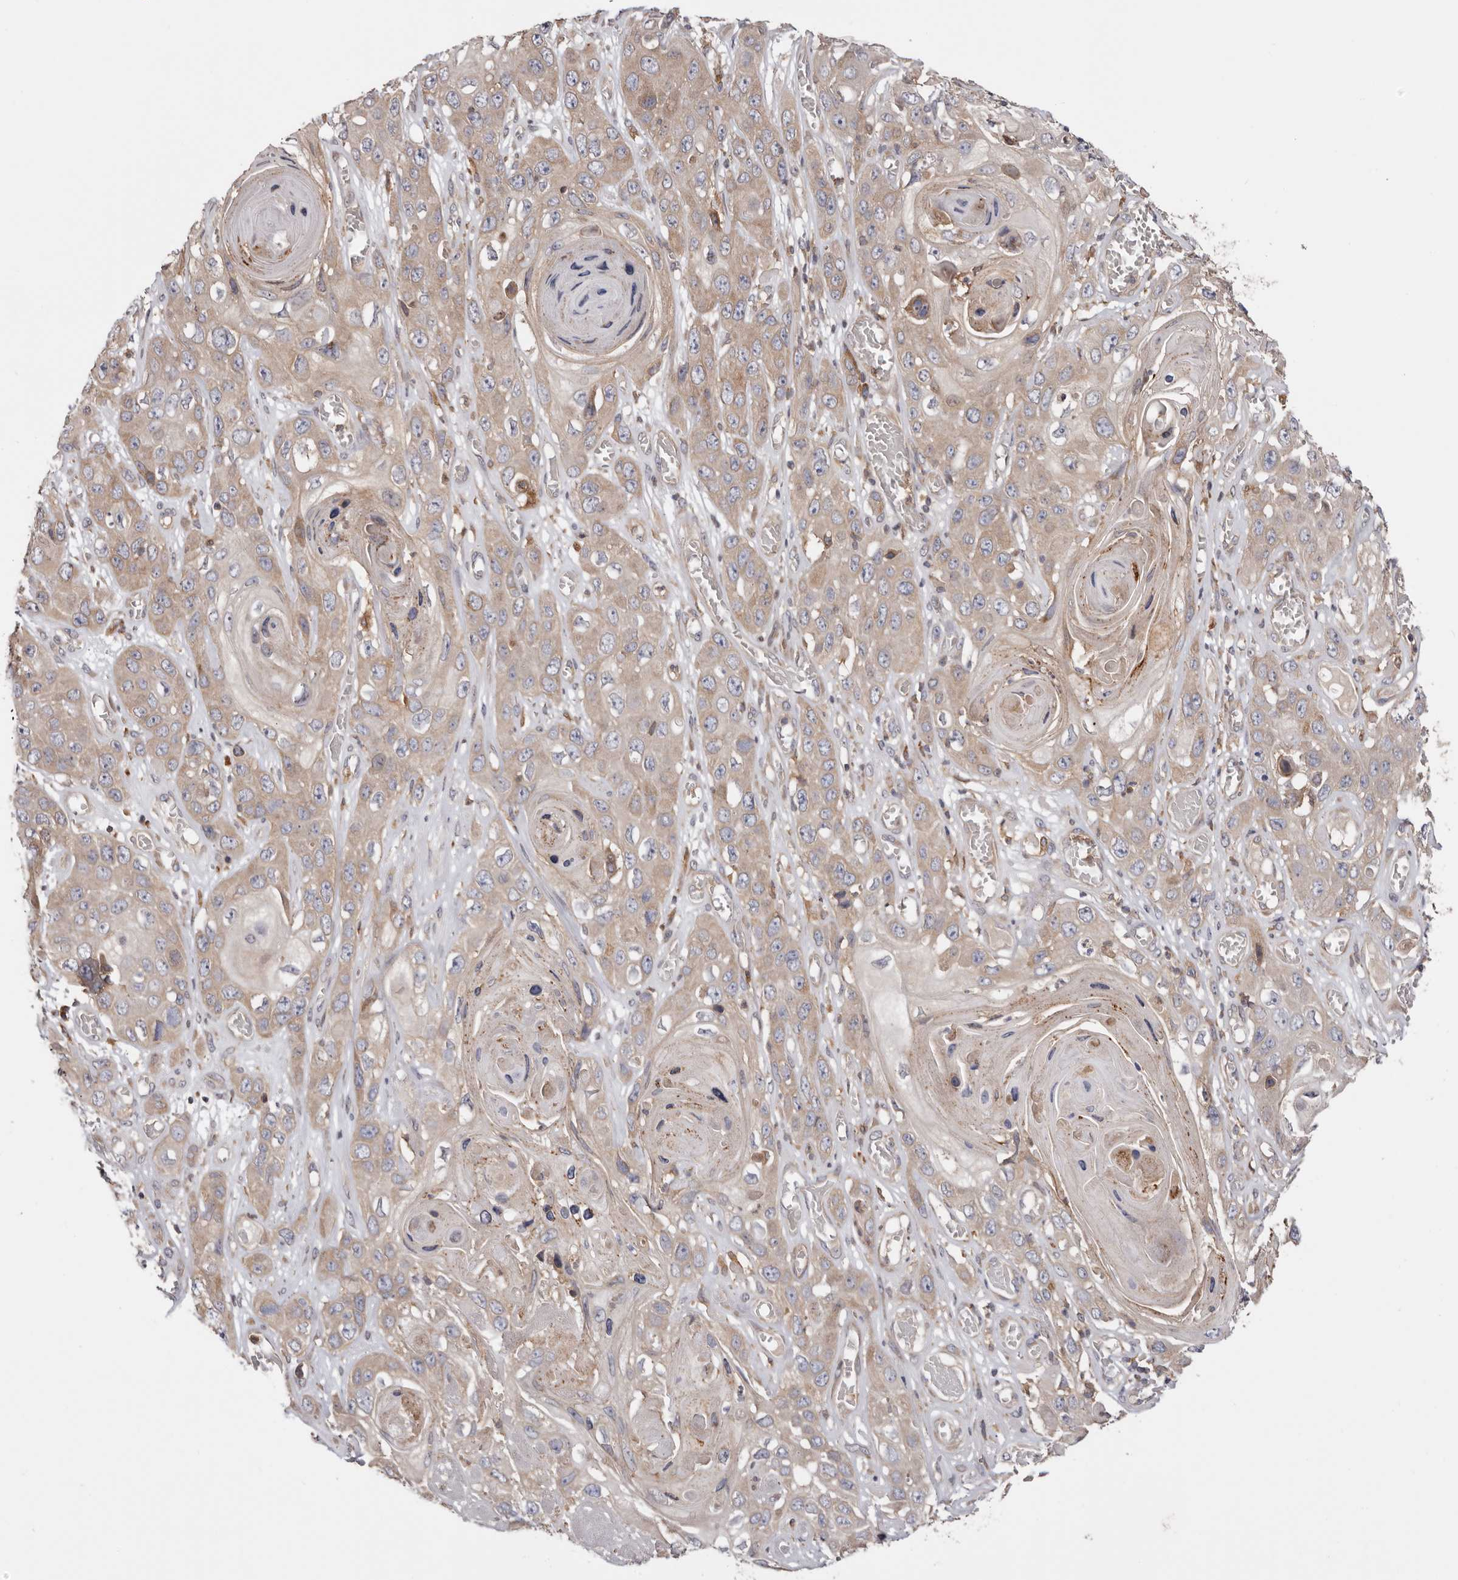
{"staining": {"intensity": "weak", "quantity": "25%-75%", "location": "cytoplasmic/membranous"}, "tissue": "skin cancer", "cell_type": "Tumor cells", "image_type": "cancer", "snomed": [{"axis": "morphology", "description": "Squamous cell carcinoma, NOS"}, {"axis": "topography", "description": "Skin"}], "caption": "DAB (3,3'-diaminobenzidine) immunohistochemical staining of human squamous cell carcinoma (skin) reveals weak cytoplasmic/membranous protein staining in approximately 25%-75% of tumor cells. The staining was performed using DAB, with brown indicating positive protein expression. Nuclei are stained blue with hematoxylin.", "gene": "TMUB1", "patient": {"sex": "male", "age": 55}}